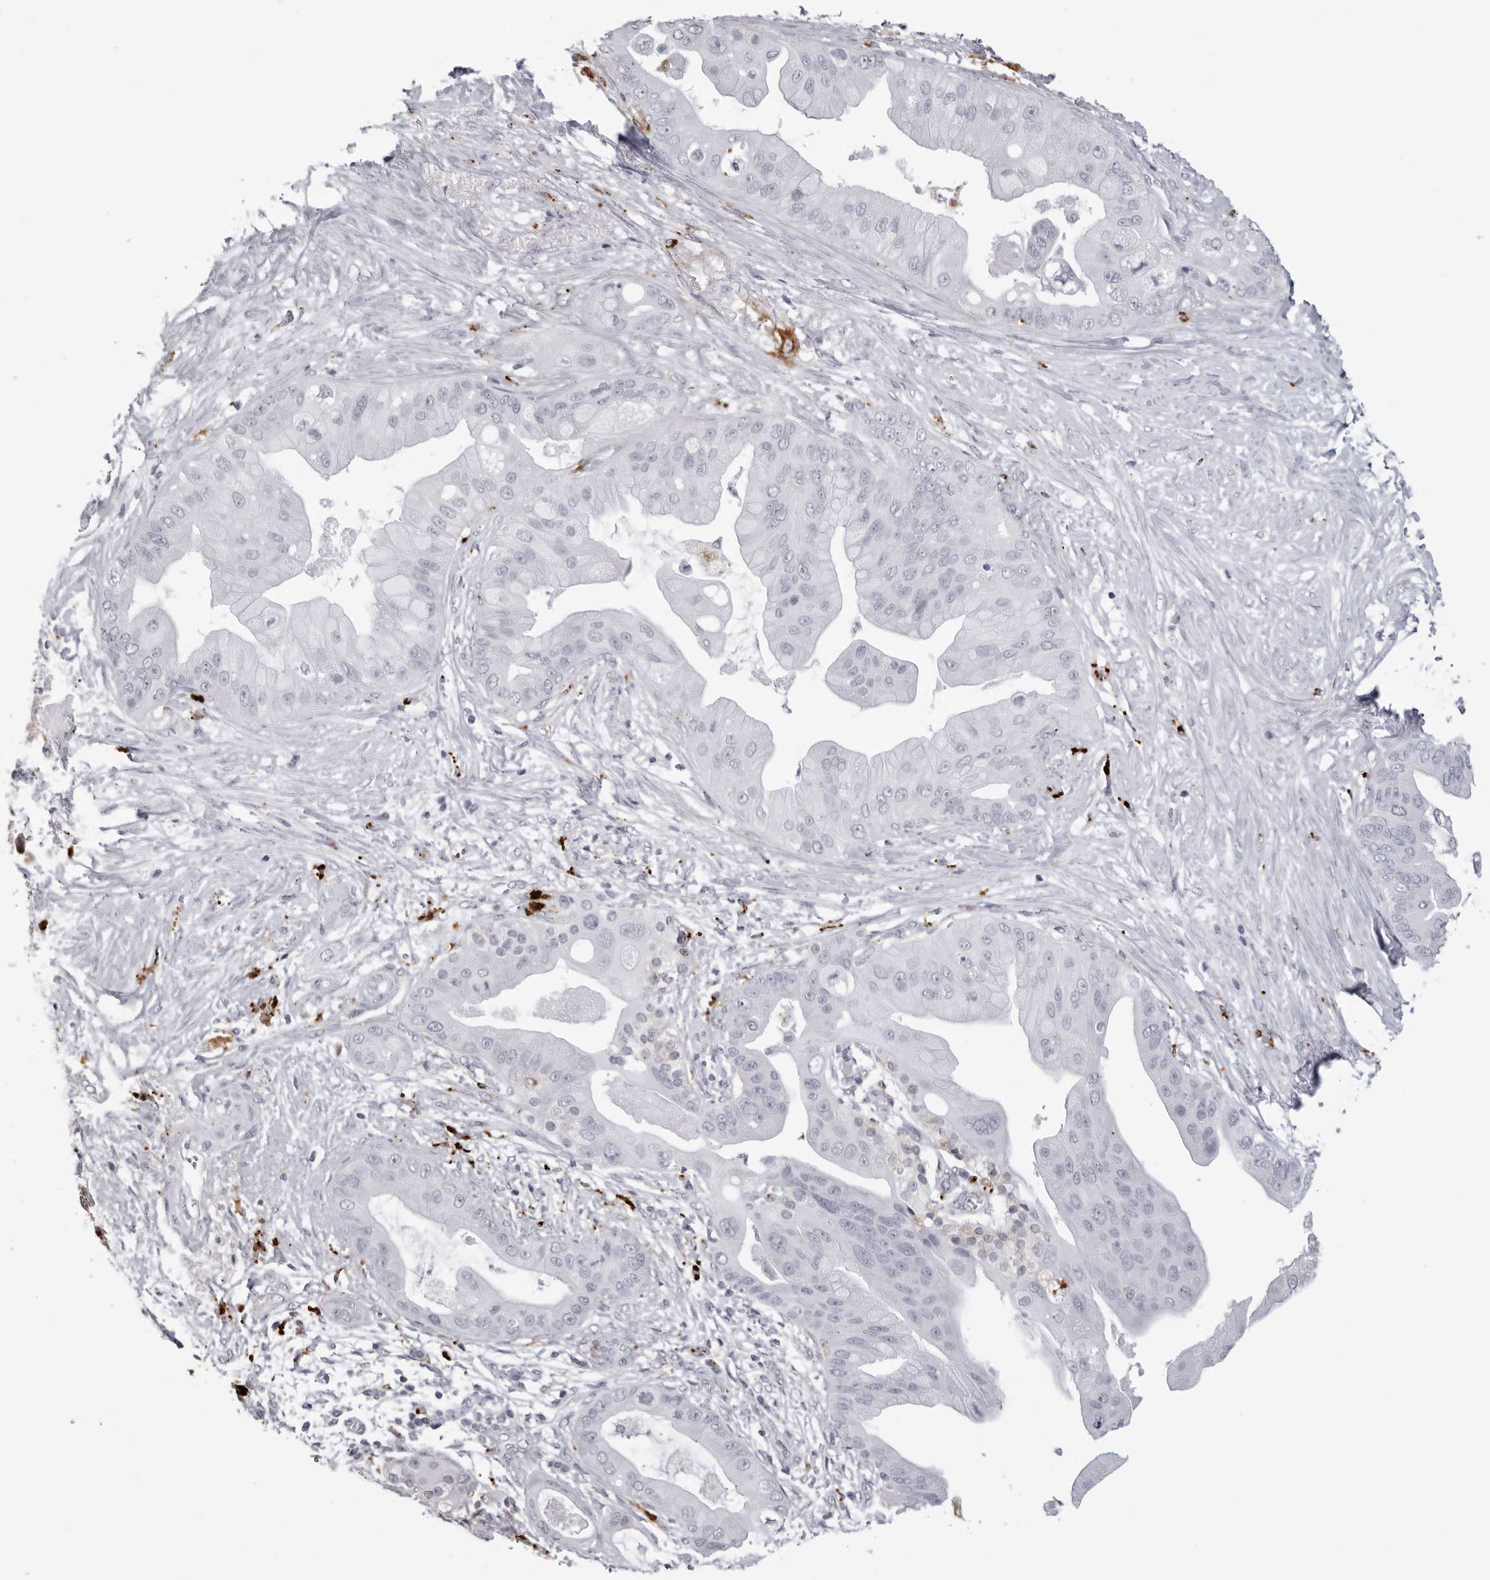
{"staining": {"intensity": "negative", "quantity": "none", "location": "none"}, "tissue": "pancreatic cancer", "cell_type": "Tumor cells", "image_type": "cancer", "snomed": [{"axis": "morphology", "description": "Adenocarcinoma, NOS"}, {"axis": "topography", "description": "Pancreas"}], "caption": "An image of human pancreatic cancer (adenocarcinoma) is negative for staining in tumor cells.", "gene": "IL25", "patient": {"sex": "female", "age": 75}}